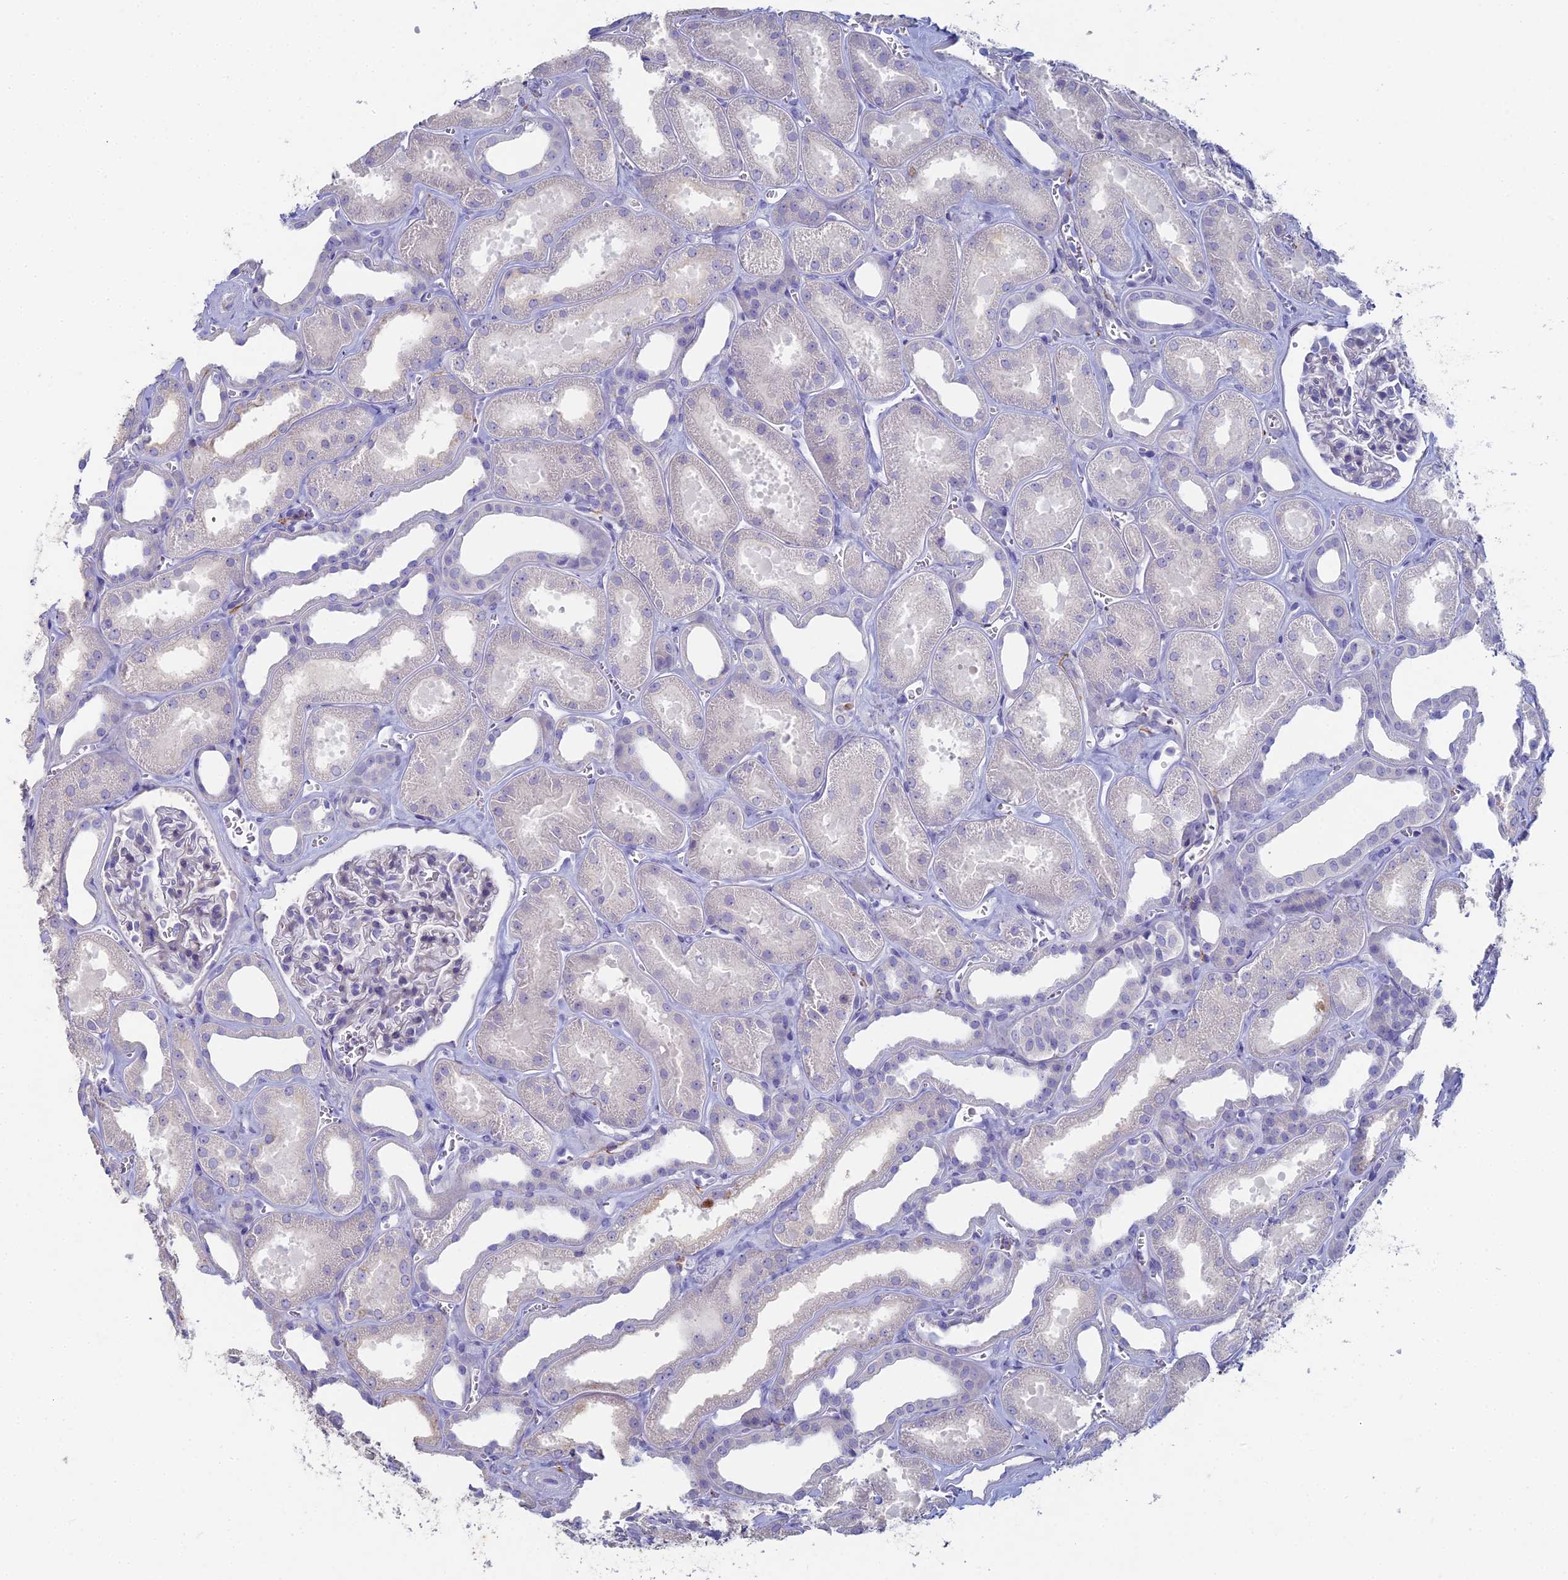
{"staining": {"intensity": "negative", "quantity": "none", "location": "none"}, "tissue": "kidney", "cell_type": "Cells in glomeruli", "image_type": "normal", "snomed": [{"axis": "morphology", "description": "Normal tissue, NOS"}, {"axis": "morphology", "description": "Adenocarcinoma, NOS"}, {"axis": "topography", "description": "Kidney"}], "caption": "Protein analysis of unremarkable kidney reveals no significant staining in cells in glomeruli. (Immunohistochemistry (ihc), brightfield microscopy, high magnification).", "gene": "NCAM1", "patient": {"sex": "female", "age": 68}}